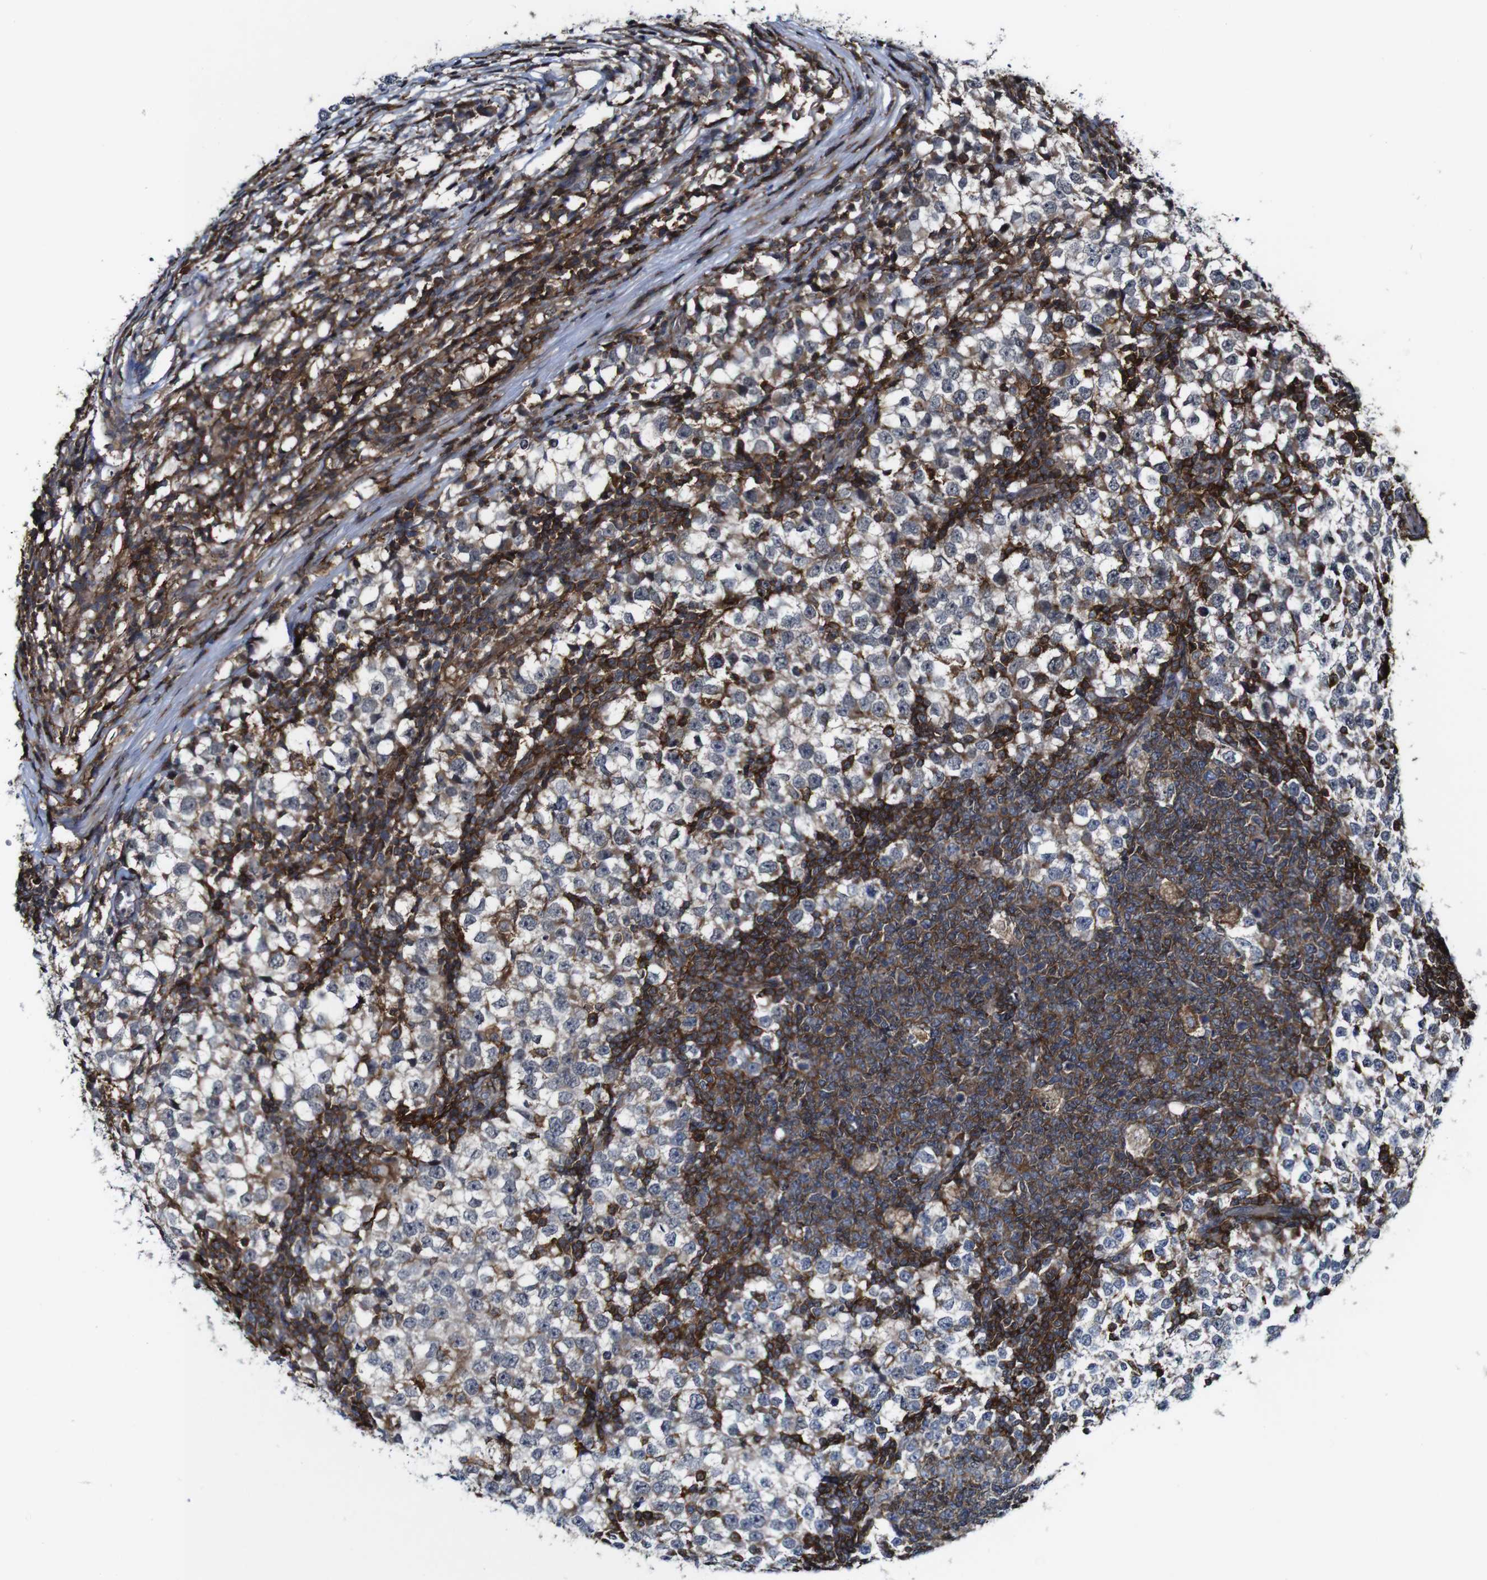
{"staining": {"intensity": "weak", "quantity": ">75%", "location": "cytoplasmic/membranous"}, "tissue": "testis cancer", "cell_type": "Tumor cells", "image_type": "cancer", "snomed": [{"axis": "morphology", "description": "Seminoma, NOS"}, {"axis": "topography", "description": "Testis"}], "caption": "An IHC photomicrograph of neoplastic tissue is shown. Protein staining in brown labels weak cytoplasmic/membranous positivity in testis cancer within tumor cells.", "gene": "JAK2", "patient": {"sex": "male", "age": 65}}